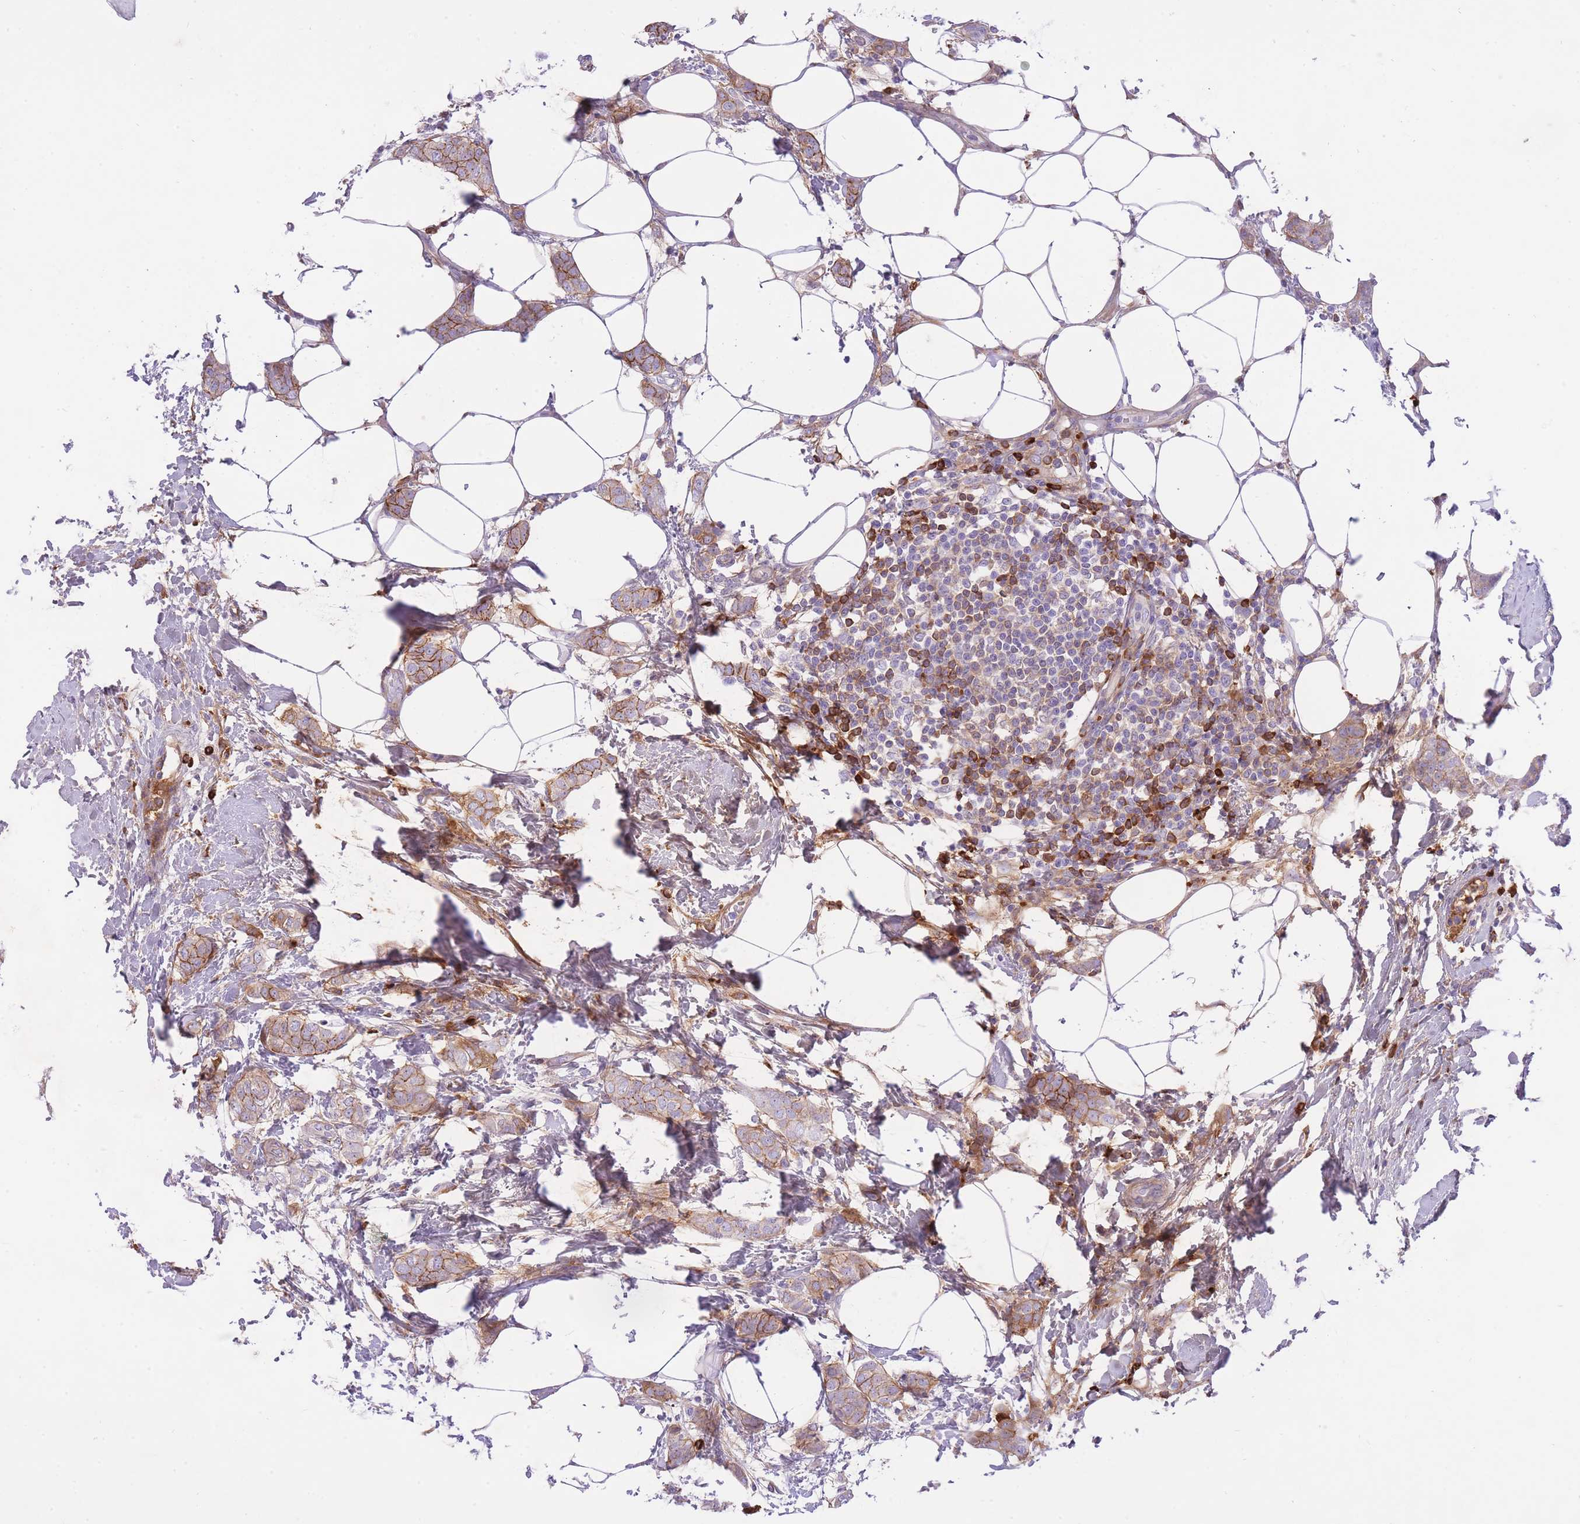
{"staining": {"intensity": "moderate", "quantity": "25%-75%", "location": "cytoplasmic/membranous"}, "tissue": "breast cancer", "cell_type": "Tumor cells", "image_type": "cancer", "snomed": [{"axis": "morphology", "description": "Duct carcinoma"}, {"axis": "topography", "description": "Breast"}], "caption": "Breast cancer tissue reveals moderate cytoplasmic/membranous staining in approximately 25%-75% of tumor cells (brown staining indicates protein expression, while blue staining denotes nuclei).", "gene": "HRG", "patient": {"sex": "female", "age": 72}}